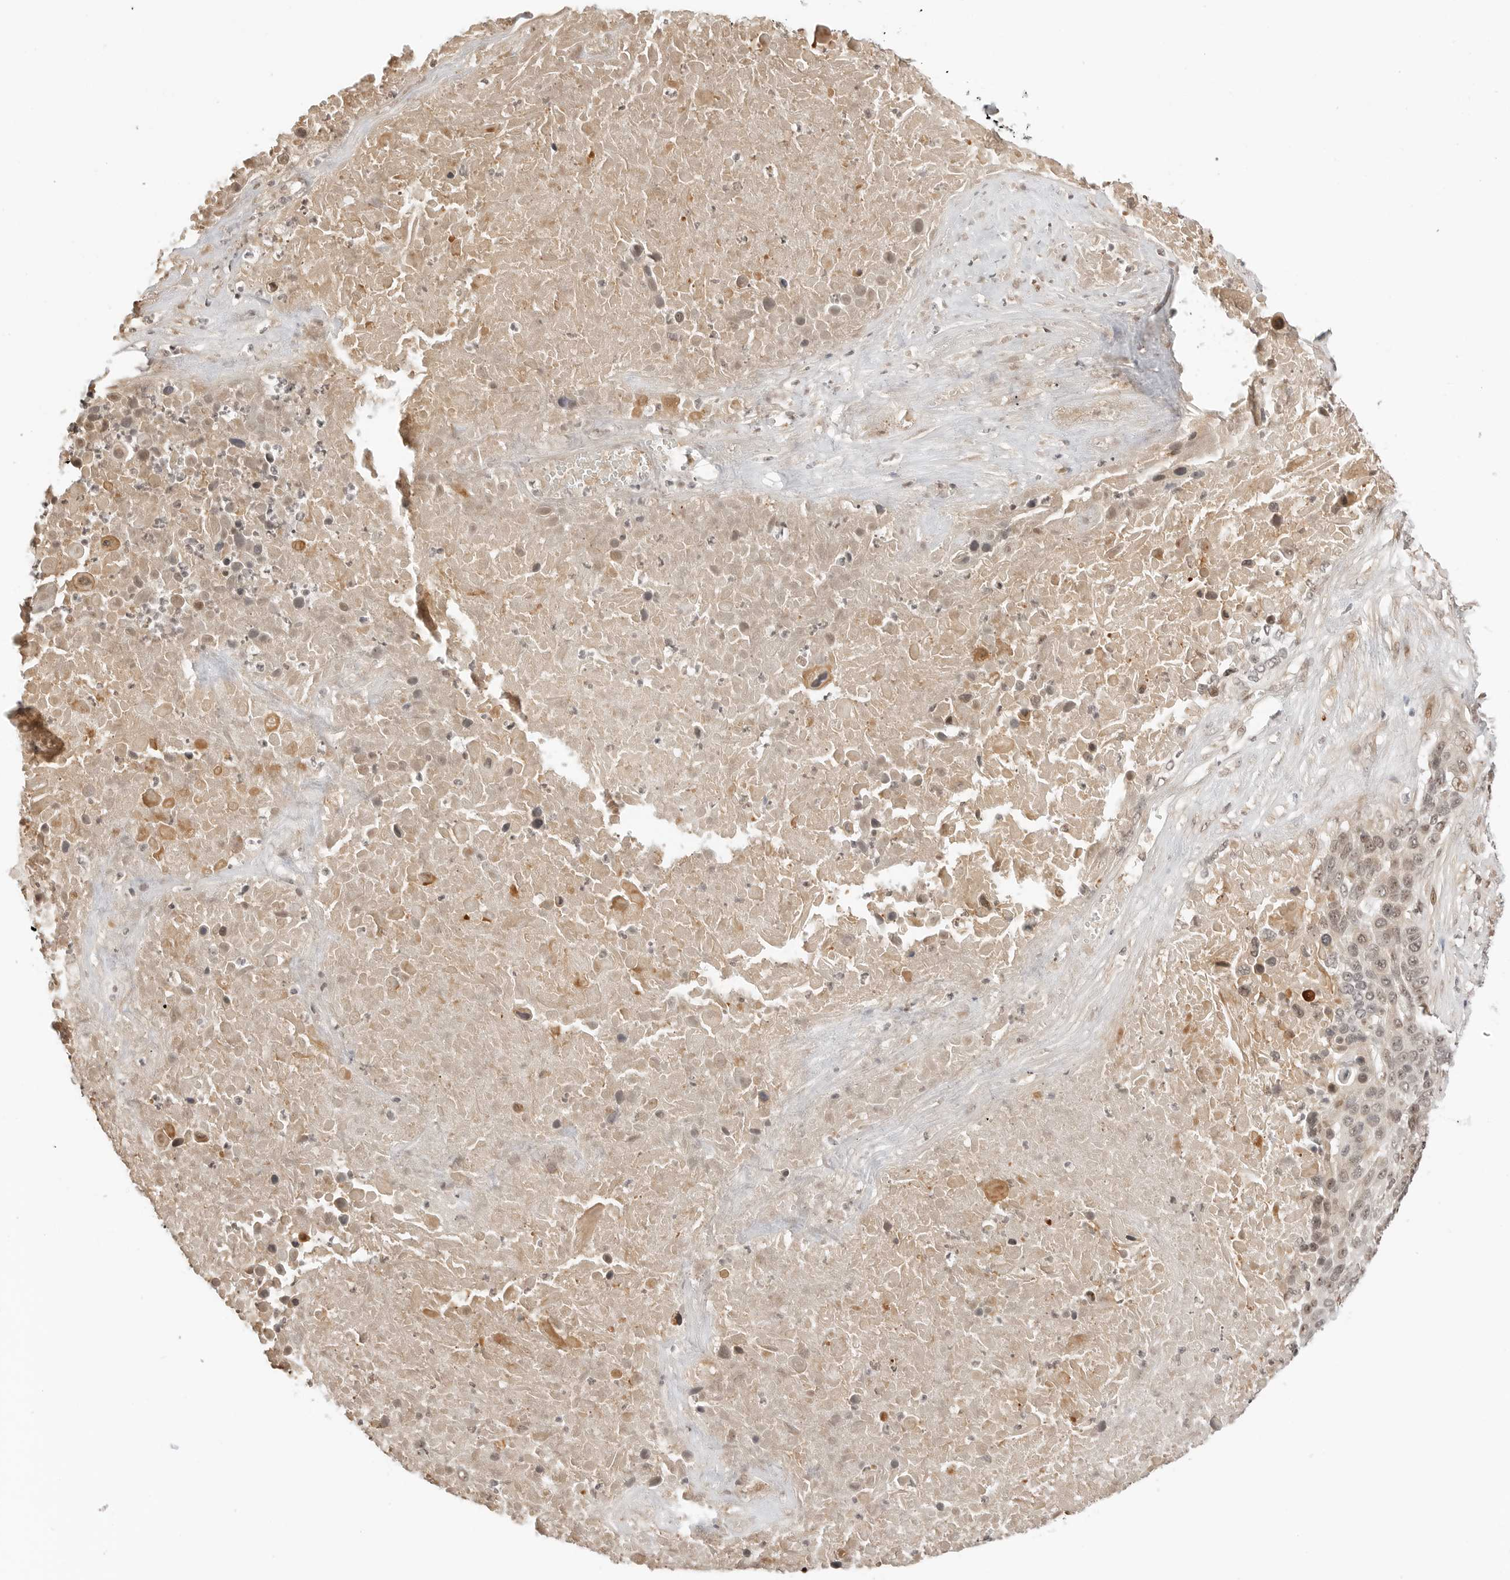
{"staining": {"intensity": "moderate", "quantity": "25%-75%", "location": "nuclear"}, "tissue": "lung cancer", "cell_type": "Tumor cells", "image_type": "cancer", "snomed": [{"axis": "morphology", "description": "Squamous cell carcinoma, NOS"}, {"axis": "topography", "description": "Lung"}], "caption": "Protein expression by IHC displays moderate nuclear staining in about 25%-75% of tumor cells in lung cancer.", "gene": "GEM", "patient": {"sex": "male", "age": 66}}